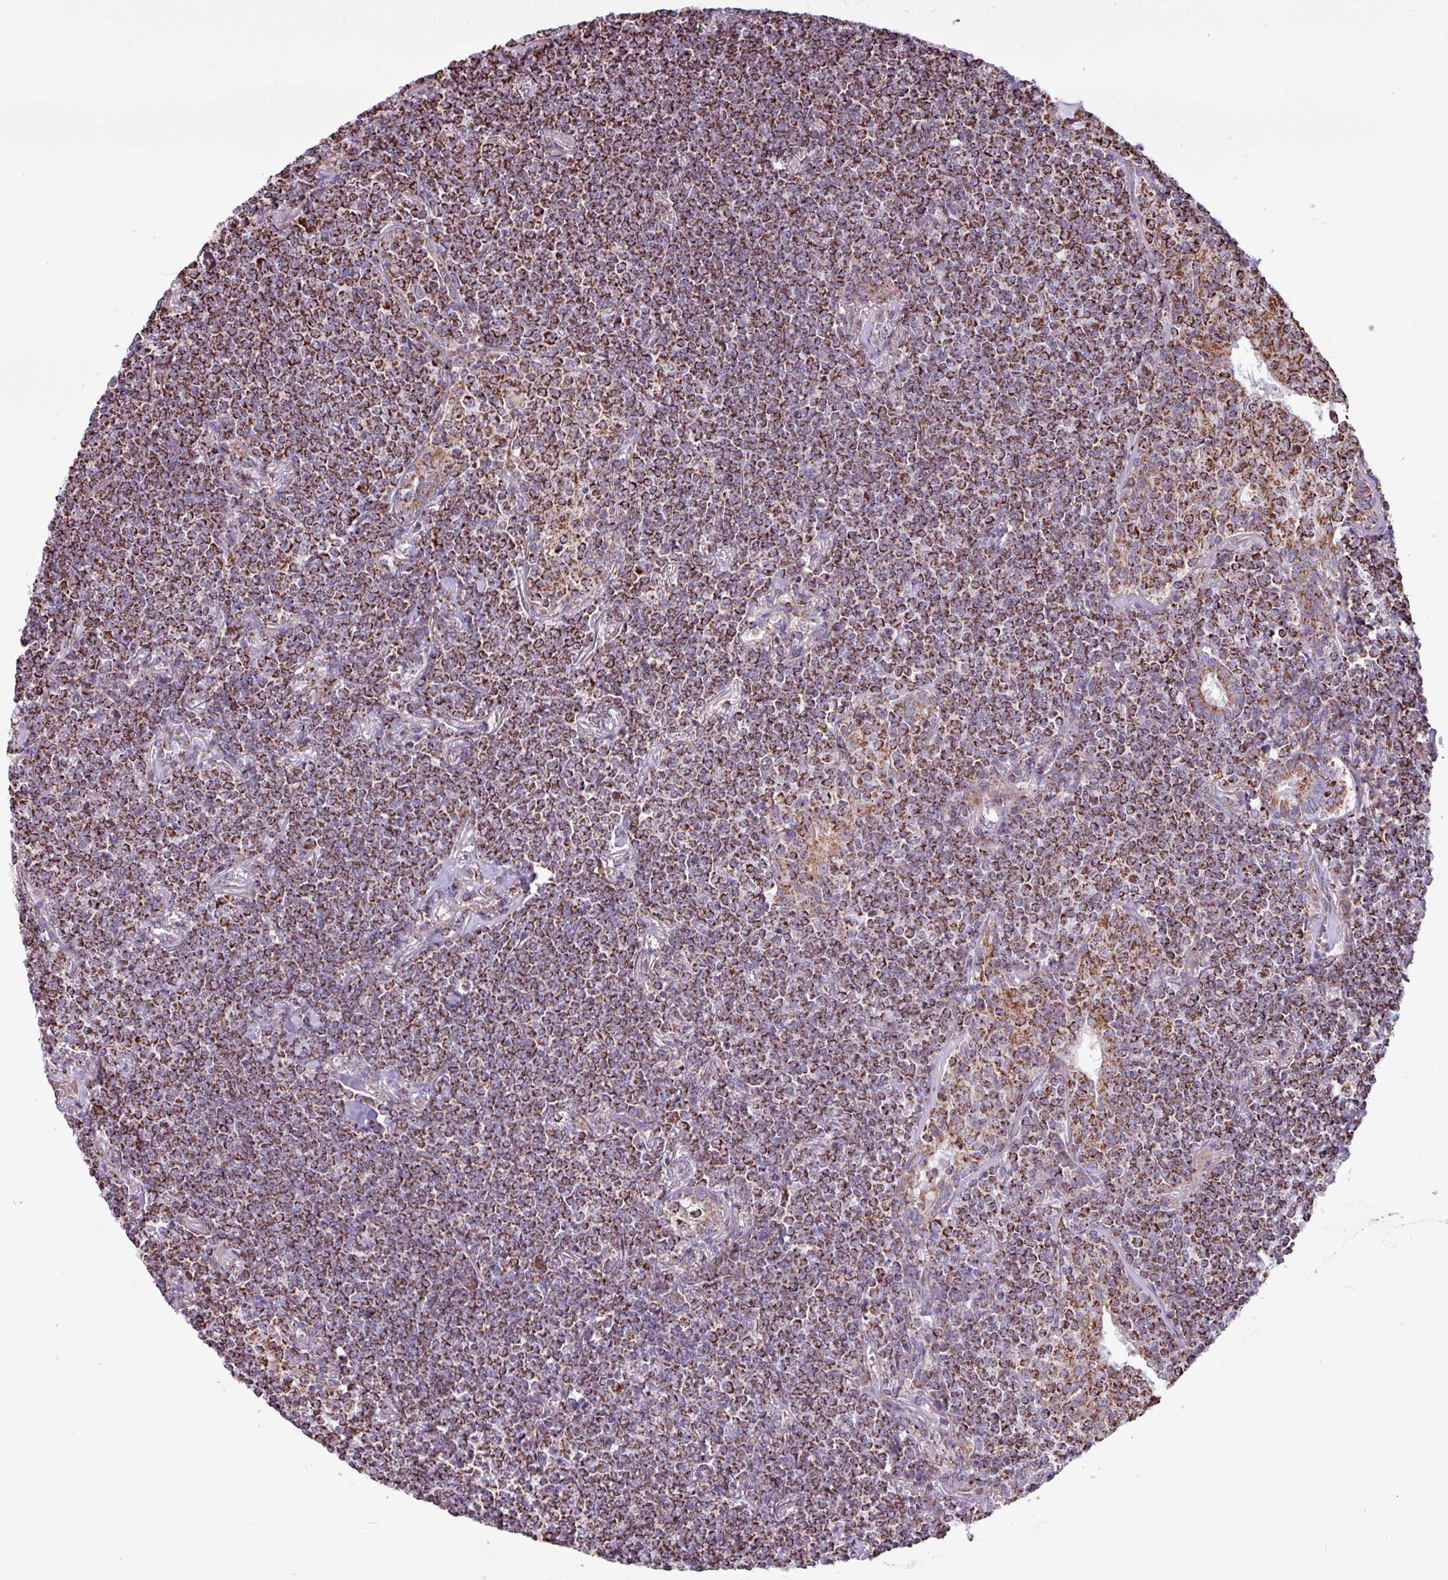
{"staining": {"intensity": "strong", "quantity": ">75%", "location": "cytoplasmic/membranous"}, "tissue": "lymphoma", "cell_type": "Tumor cells", "image_type": "cancer", "snomed": [{"axis": "morphology", "description": "Malignant lymphoma, non-Hodgkin's type, Low grade"}, {"axis": "topography", "description": "Lung"}], "caption": "Strong cytoplasmic/membranous positivity is identified in about >75% of tumor cells in lymphoma. (brown staining indicates protein expression, while blue staining denotes nuclei).", "gene": "RTL3", "patient": {"sex": "female", "age": 71}}